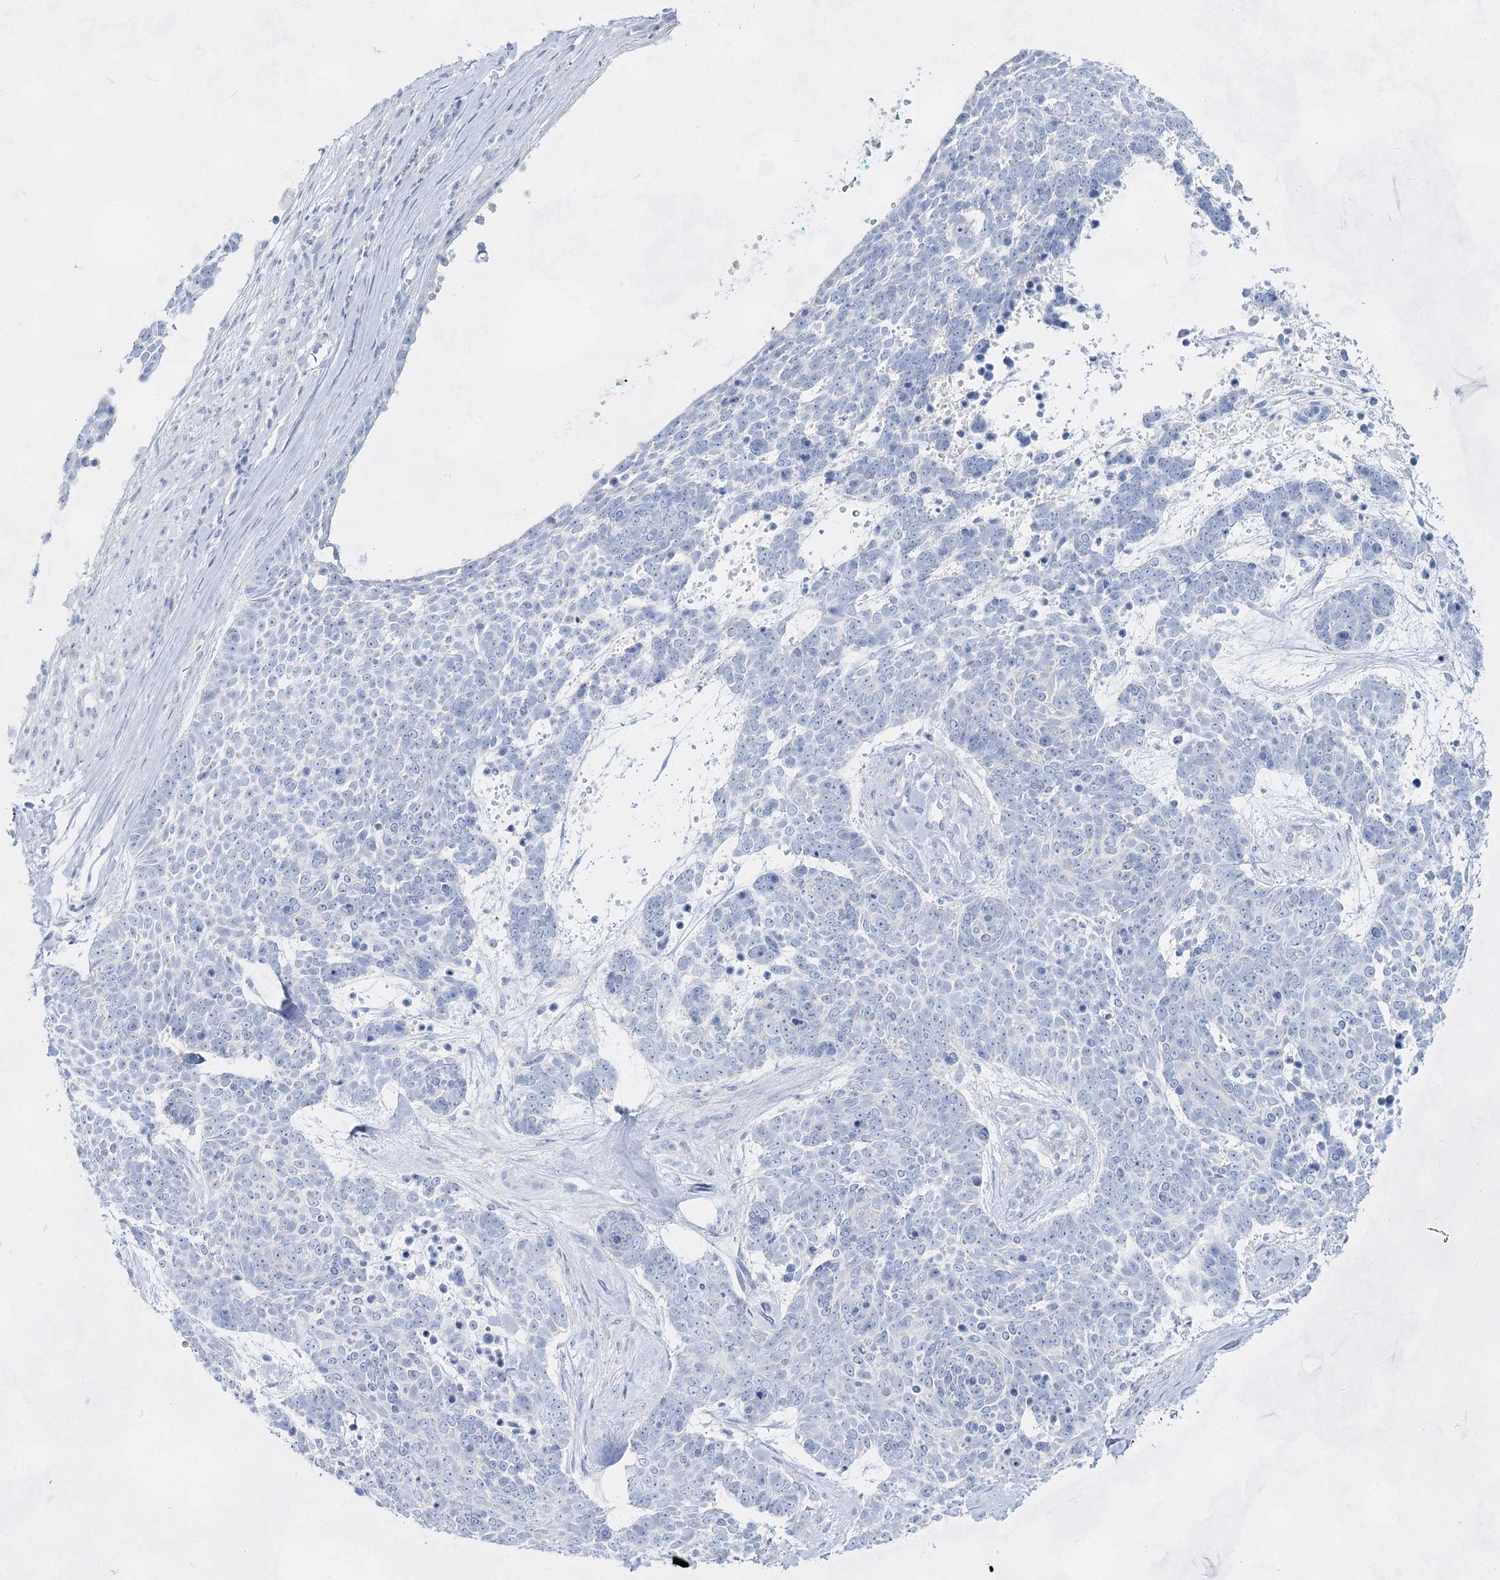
{"staining": {"intensity": "negative", "quantity": "none", "location": "none"}, "tissue": "skin cancer", "cell_type": "Tumor cells", "image_type": "cancer", "snomed": [{"axis": "morphology", "description": "Basal cell carcinoma"}, {"axis": "topography", "description": "Skin"}], "caption": "Immunohistochemistry (IHC) micrograph of neoplastic tissue: skin basal cell carcinoma stained with DAB displays no significant protein positivity in tumor cells.", "gene": "ACRV1", "patient": {"sex": "female", "age": 81}}